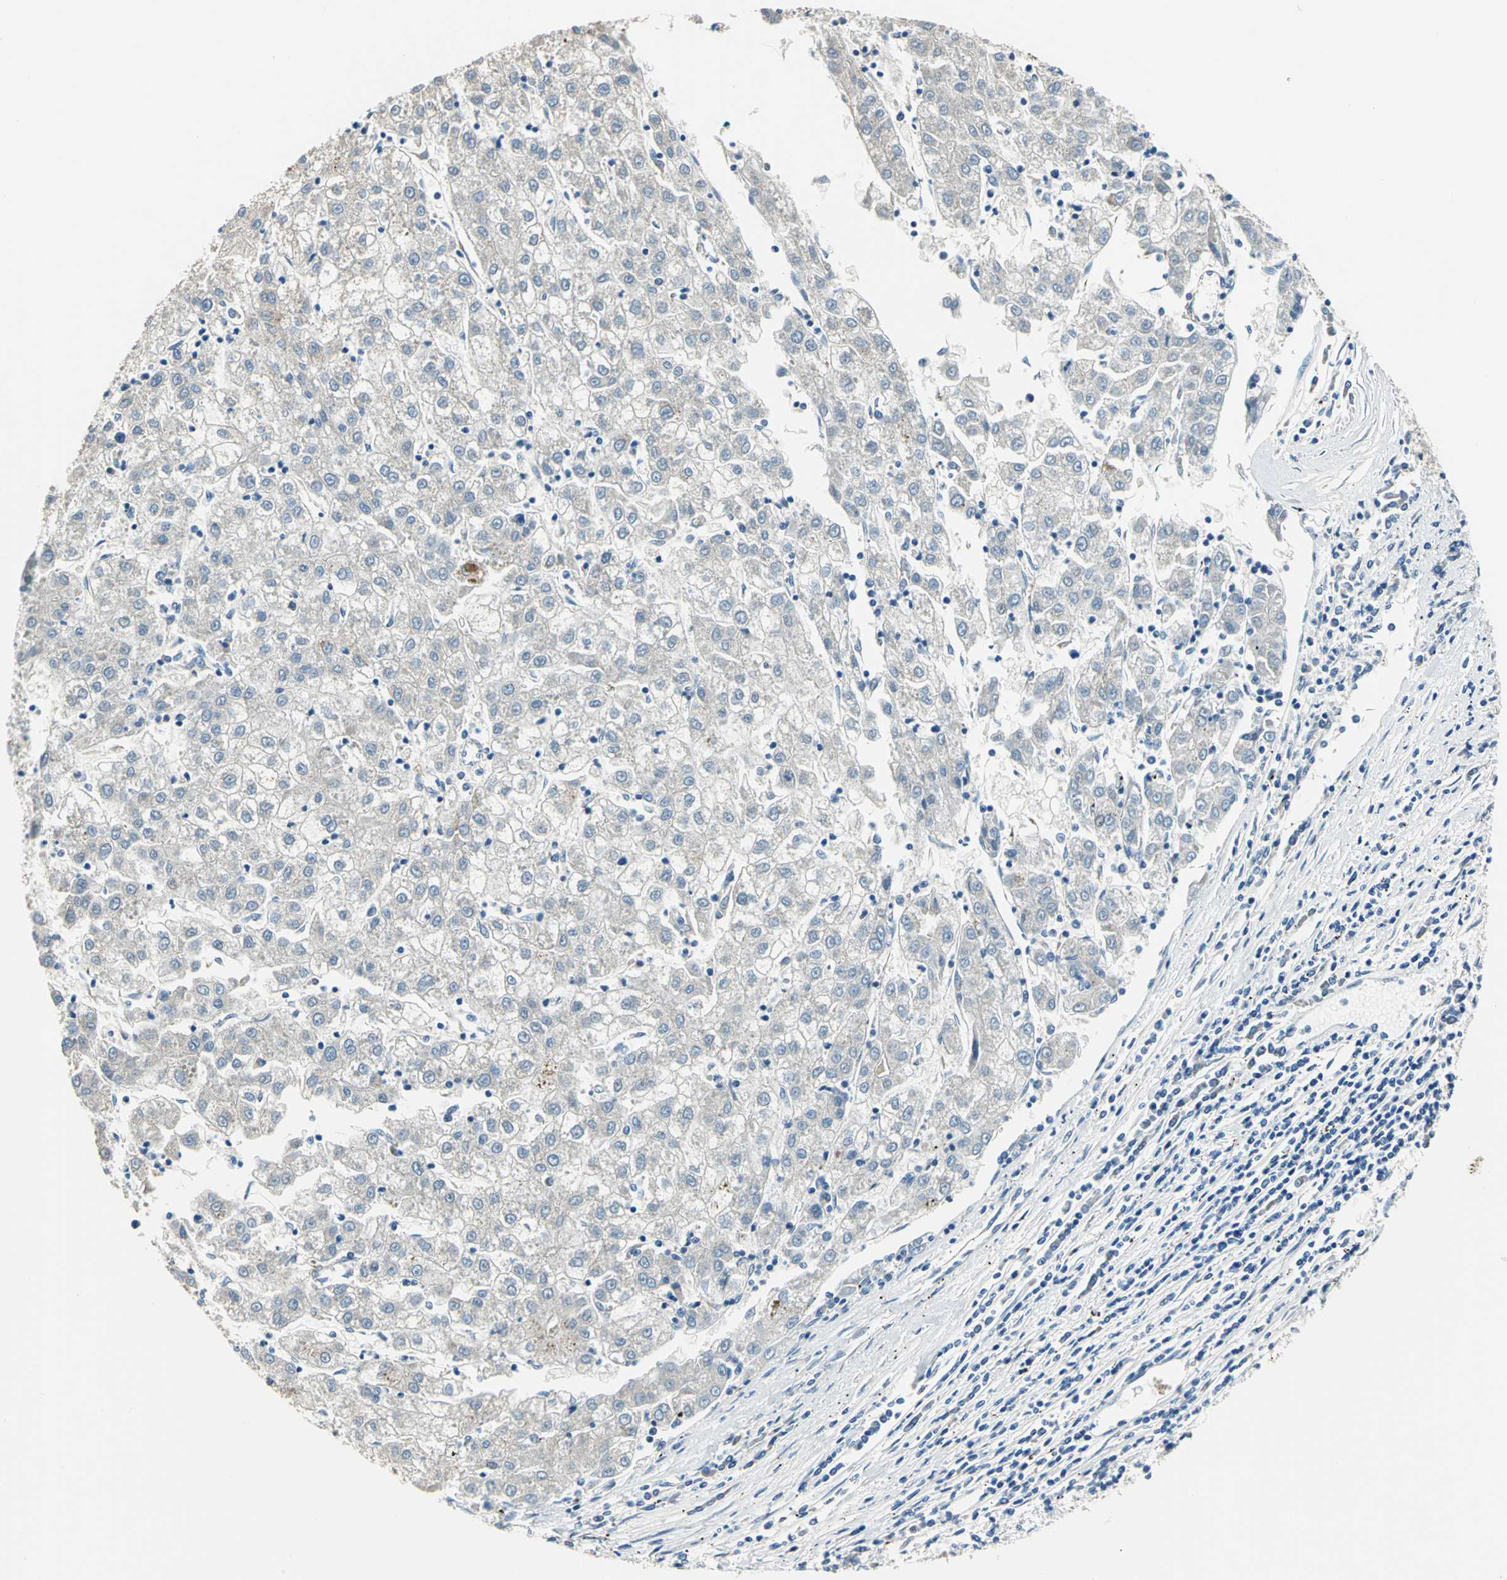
{"staining": {"intensity": "weak", "quantity": ">75%", "location": "cytoplasmic/membranous"}, "tissue": "liver cancer", "cell_type": "Tumor cells", "image_type": "cancer", "snomed": [{"axis": "morphology", "description": "Carcinoma, Hepatocellular, NOS"}, {"axis": "topography", "description": "Liver"}], "caption": "This is a micrograph of immunohistochemistry staining of hepatocellular carcinoma (liver), which shows weak expression in the cytoplasmic/membranous of tumor cells.", "gene": "RASD2", "patient": {"sex": "male", "age": 72}}